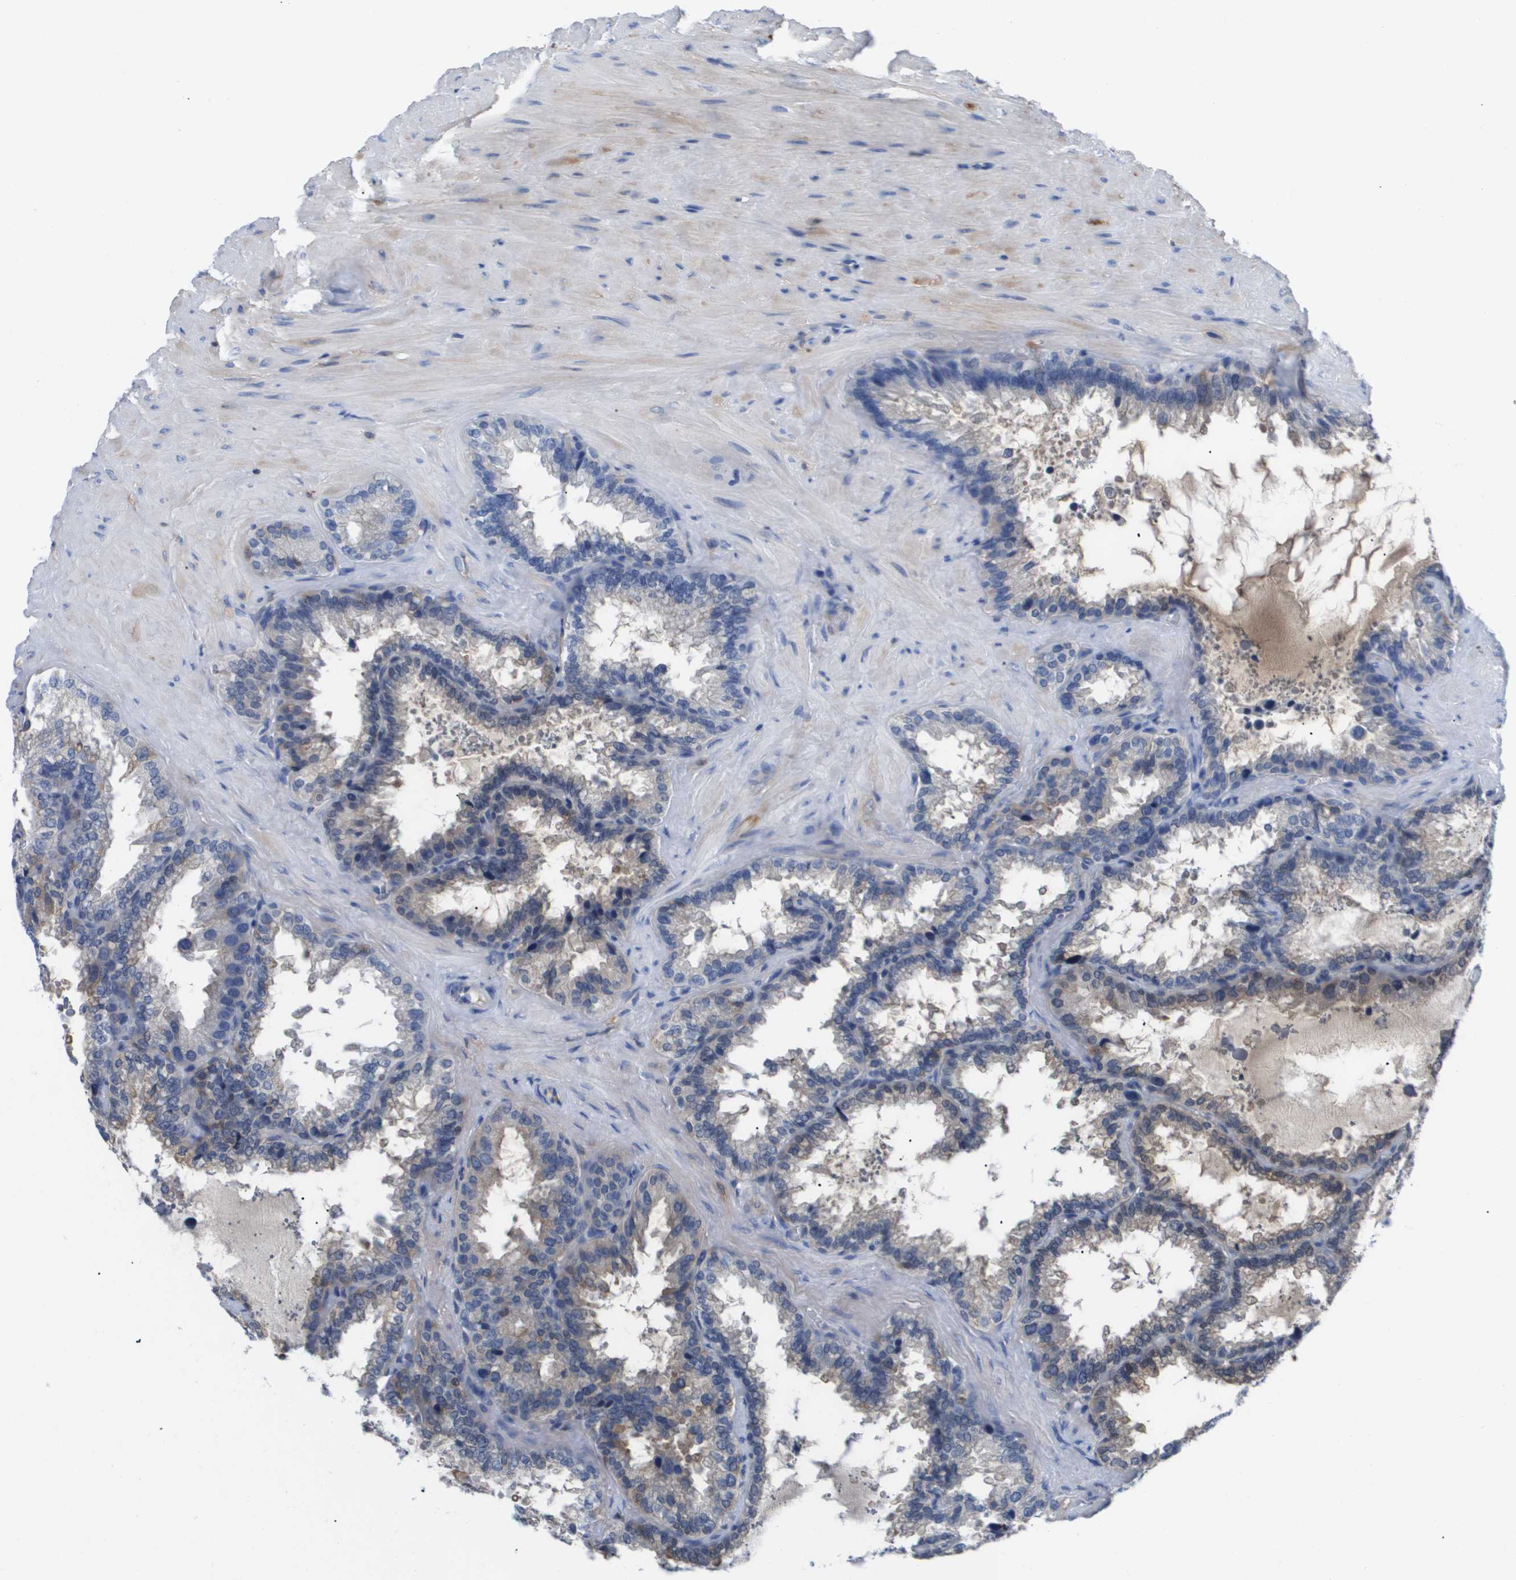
{"staining": {"intensity": "negative", "quantity": "none", "location": "none"}, "tissue": "seminal vesicle", "cell_type": "Glandular cells", "image_type": "normal", "snomed": [{"axis": "morphology", "description": "Normal tissue, NOS"}, {"axis": "topography", "description": "Seminal veicle"}], "caption": "Glandular cells show no significant protein positivity in unremarkable seminal vesicle. (DAB immunohistochemistry with hematoxylin counter stain).", "gene": "SERPINA6", "patient": {"sex": "male", "age": 46}}